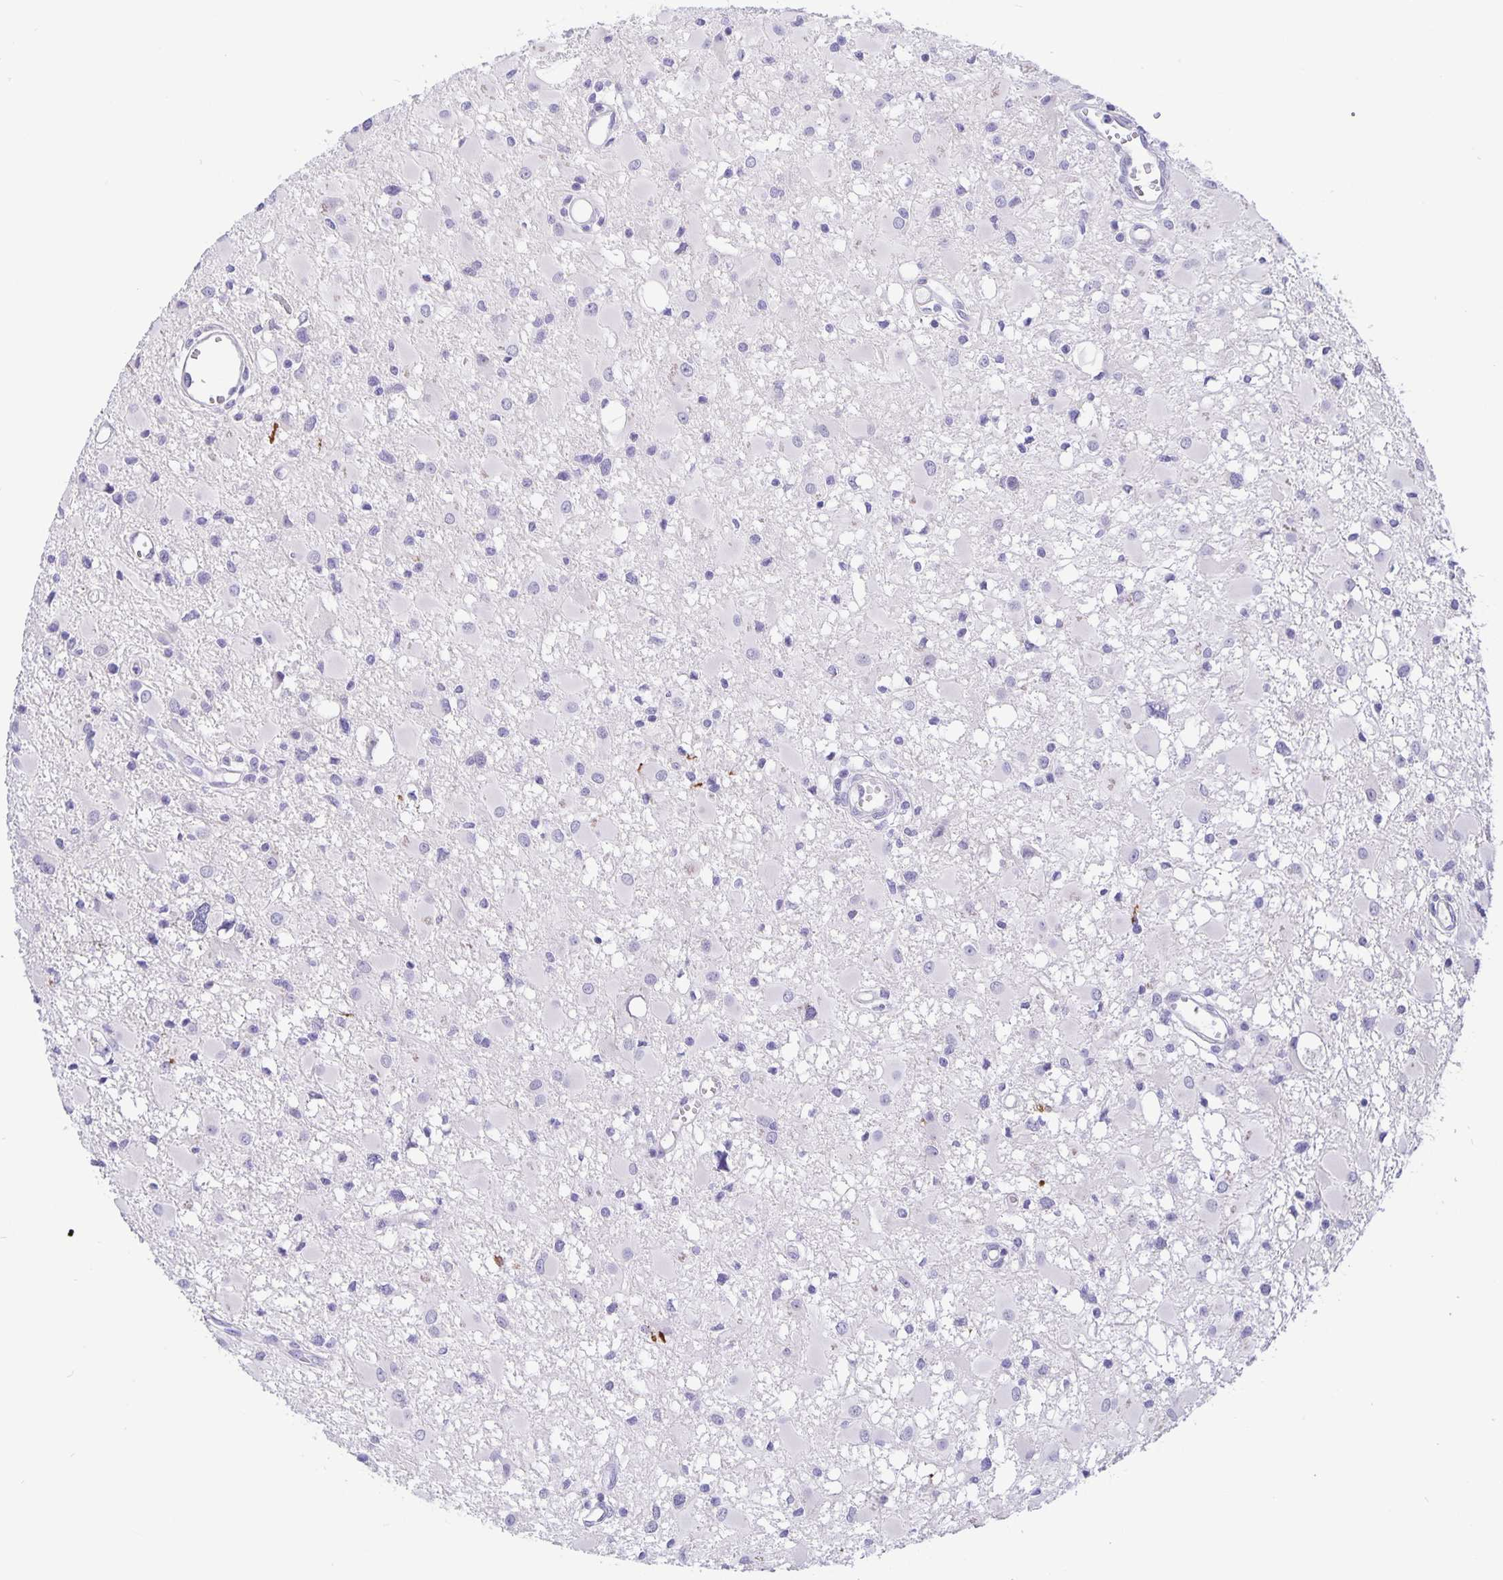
{"staining": {"intensity": "negative", "quantity": "none", "location": "none"}, "tissue": "glioma", "cell_type": "Tumor cells", "image_type": "cancer", "snomed": [{"axis": "morphology", "description": "Glioma, malignant, High grade"}, {"axis": "topography", "description": "Brain"}], "caption": "Immunohistochemical staining of glioma reveals no significant positivity in tumor cells.", "gene": "ERMN", "patient": {"sex": "male", "age": 54}}